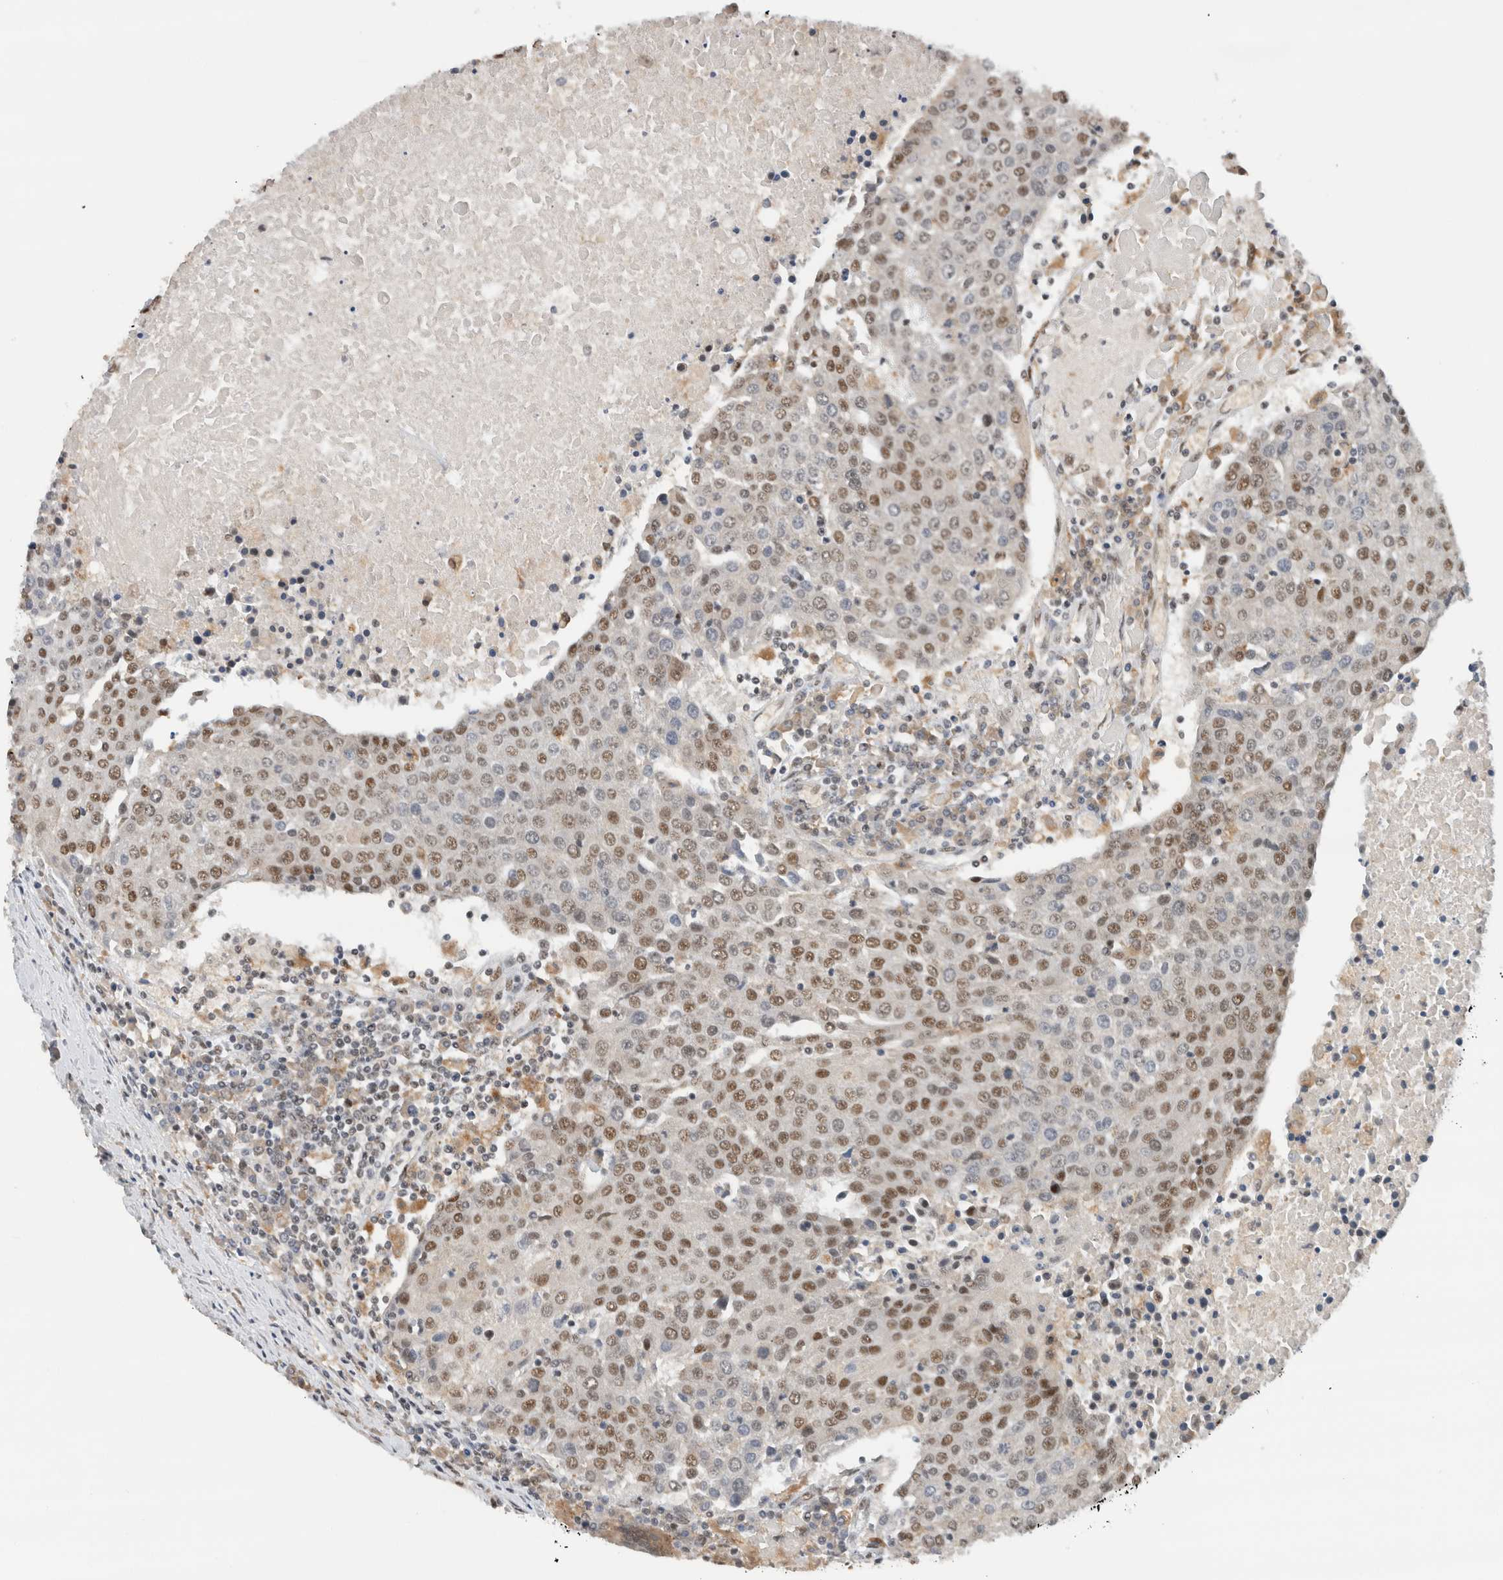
{"staining": {"intensity": "moderate", "quantity": "25%-75%", "location": "nuclear"}, "tissue": "urothelial cancer", "cell_type": "Tumor cells", "image_type": "cancer", "snomed": [{"axis": "morphology", "description": "Urothelial carcinoma, High grade"}, {"axis": "topography", "description": "Urinary bladder"}], "caption": "Urothelial cancer was stained to show a protein in brown. There is medium levels of moderate nuclear expression in approximately 25%-75% of tumor cells. (Brightfield microscopy of DAB IHC at high magnification).", "gene": "NCAPG2", "patient": {"sex": "female", "age": 85}}